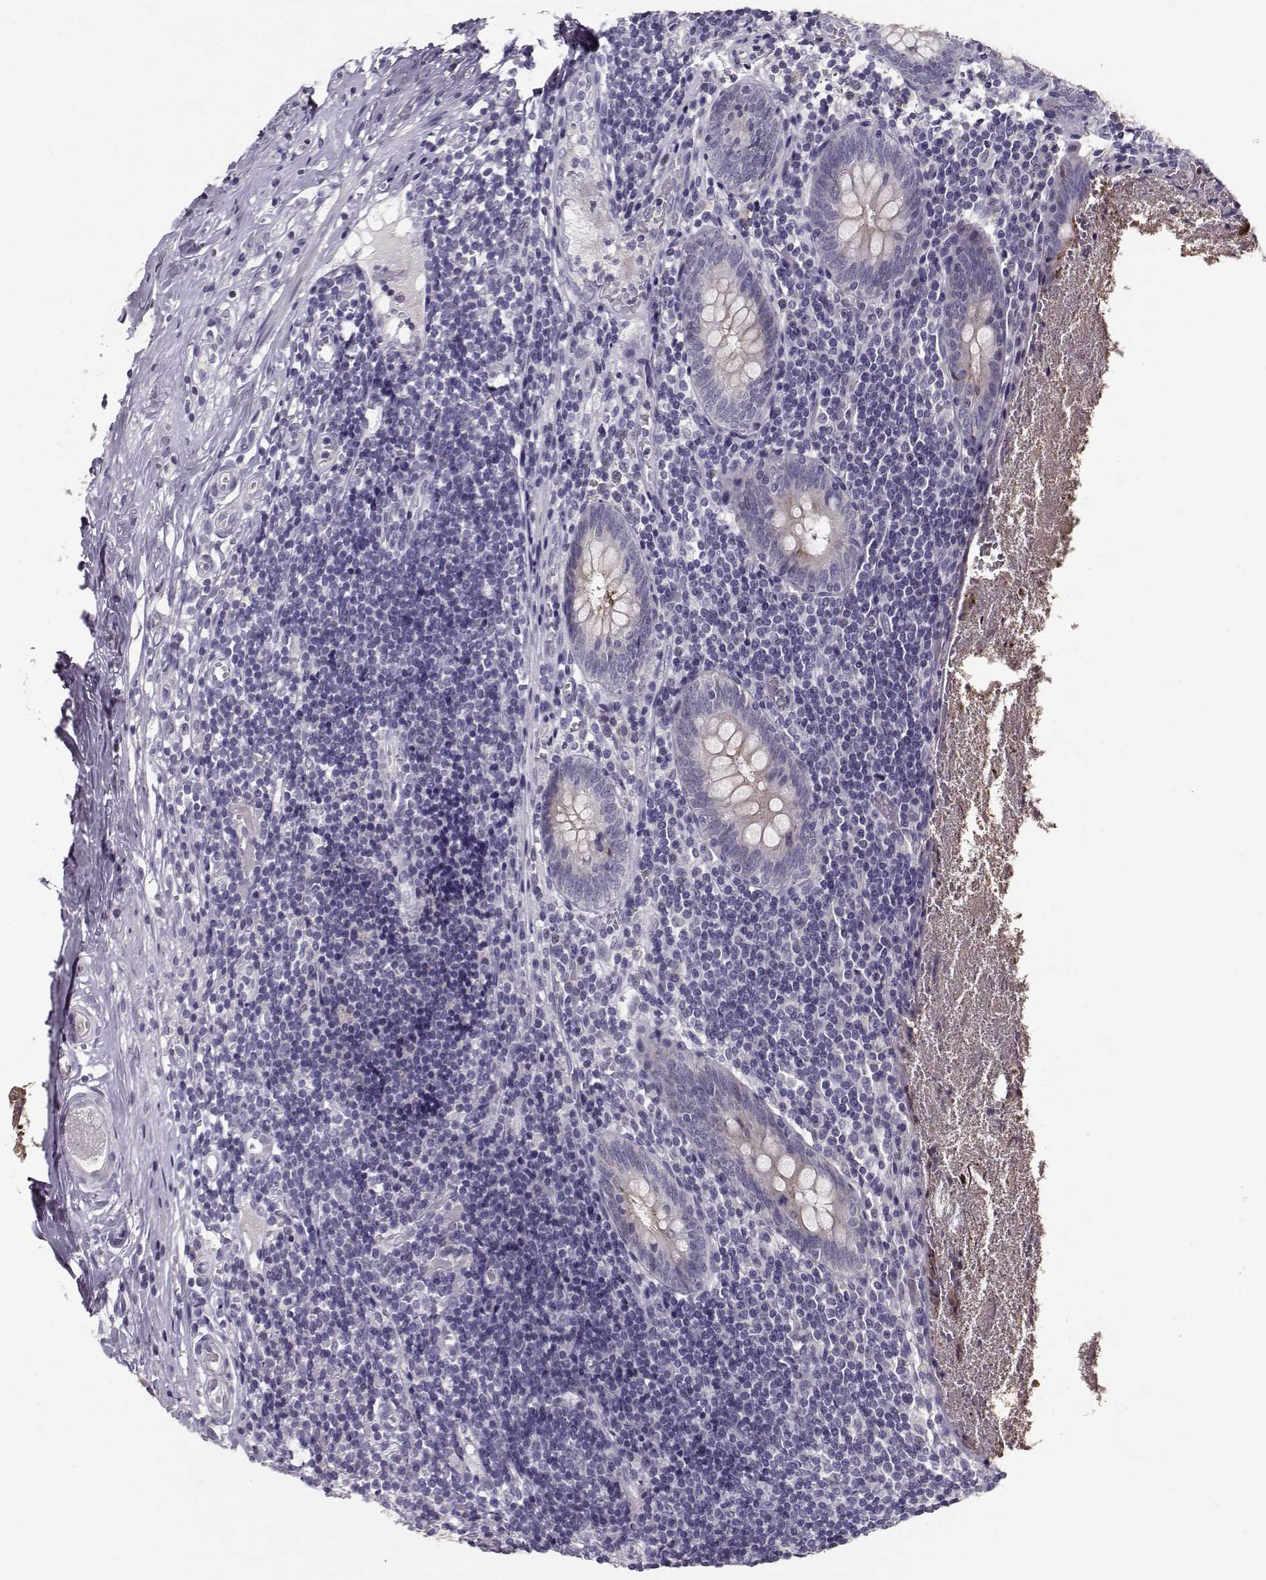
{"staining": {"intensity": "weak", "quantity": "<25%", "location": "cytoplasmic/membranous"}, "tissue": "appendix", "cell_type": "Glandular cells", "image_type": "normal", "snomed": [{"axis": "morphology", "description": "Normal tissue, NOS"}, {"axis": "topography", "description": "Appendix"}], "caption": "Immunohistochemistry (IHC) image of benign appendix: appendix stained with DAB displays no significant protein expression in glandular cells.", "gene": "PKP2", "patient": {"sex": "female", "age": 23}}